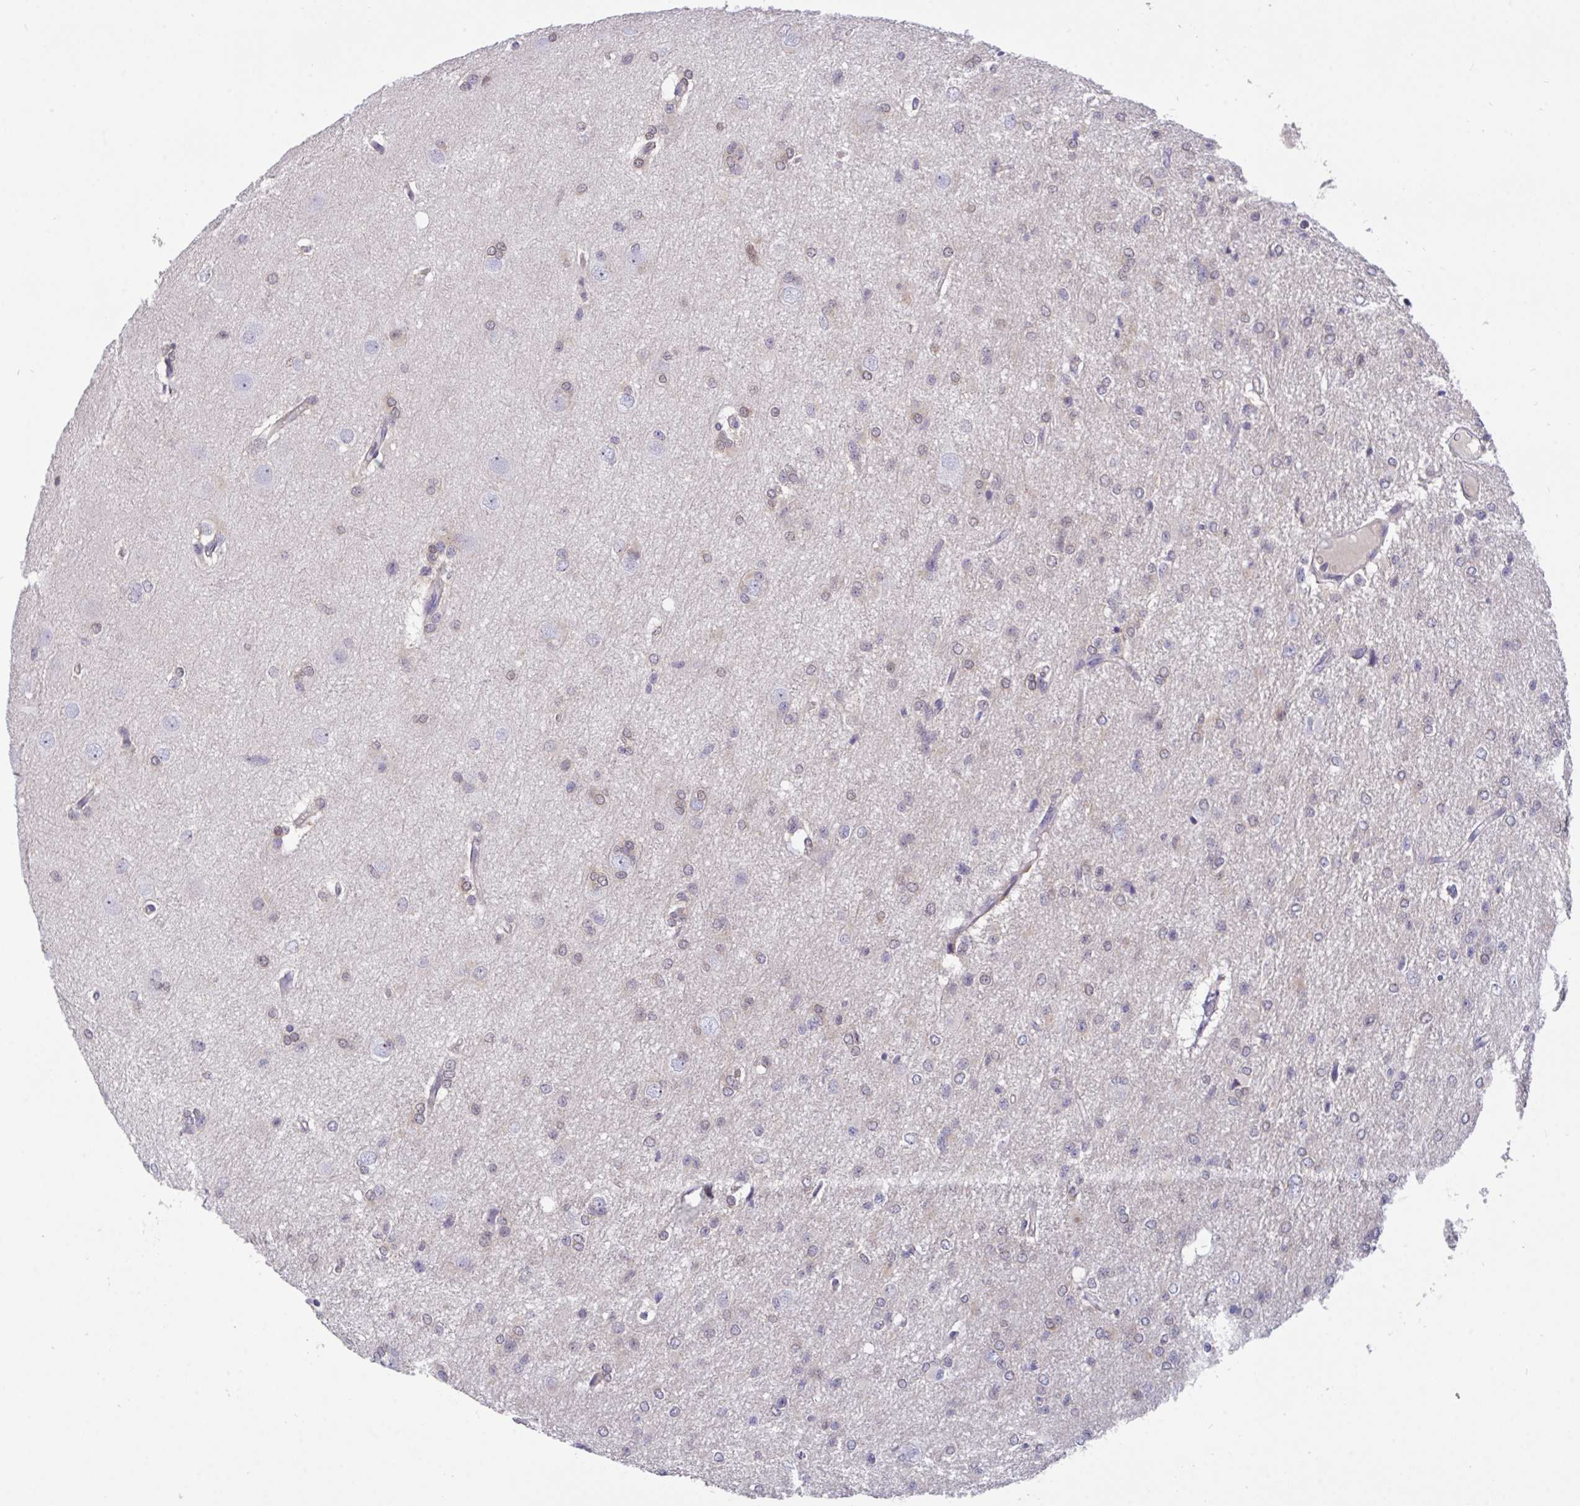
{"staining": {"intensity": "negative", "quantity": "none", "location": "none"}, "tissue": "glioma", "cell_type": "Tumor cells", "image_type": "cancer", "snomed": [{"axis": "morphology", "description": "Glioma, malignant, Low grade"}, {"axis": "topography", "description": "Brain"}], "caption": "Tumor cells show no significant protein expression in malignant low-grade glioma.", "gene": "L3HYPDH", "patient": {"sex": "male", "age": 26}}